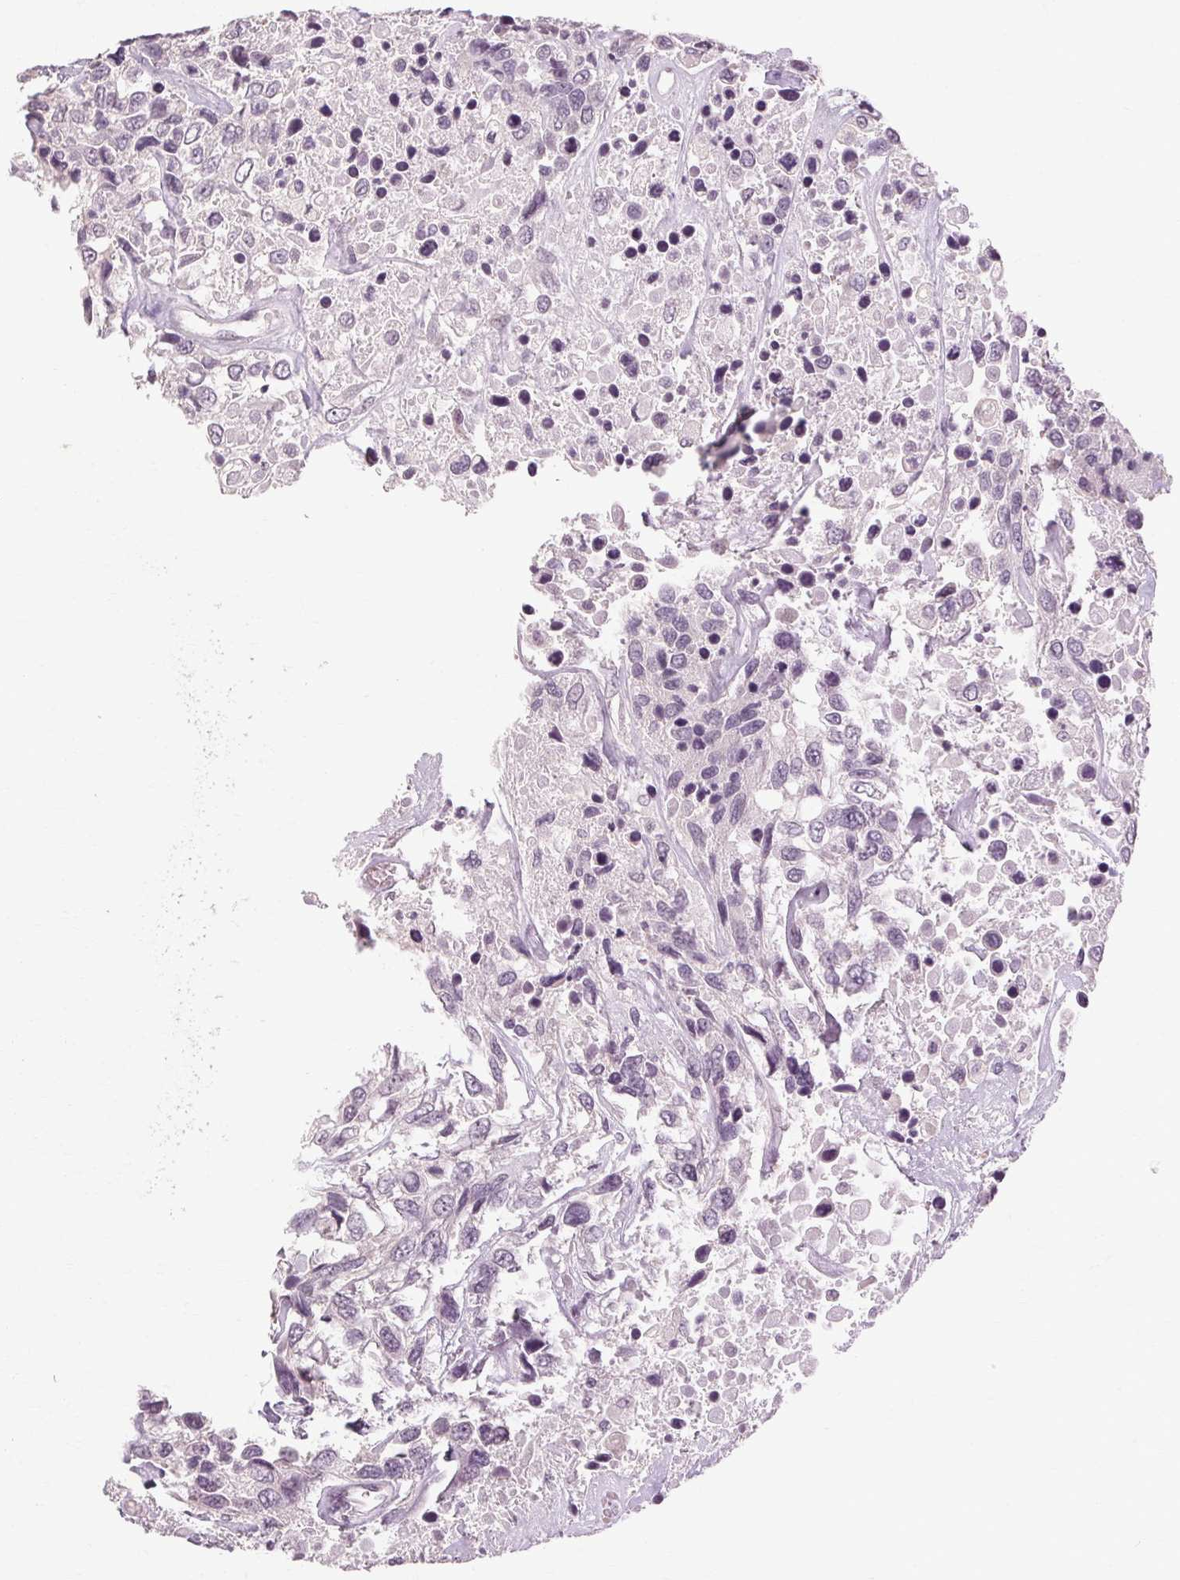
{"staining": {"intensity": "negative", "quantity": "none", "location": "none"}, "tissue": "urothelial cancer", "cell_type": "Tumor cells", "image_type": "cancer", "snomed": [{"axis": "morphology", "description": "Urothelial carcinoma, High grade"}, {"axis": "topography", "description": "Urinary bladder"}], "caption": "Immunohistochemical staining of urothelial cancer displays no significant positivity in tumor cells.", "gene": "POMC", "patient": {"sex": "female", "age": 70}}